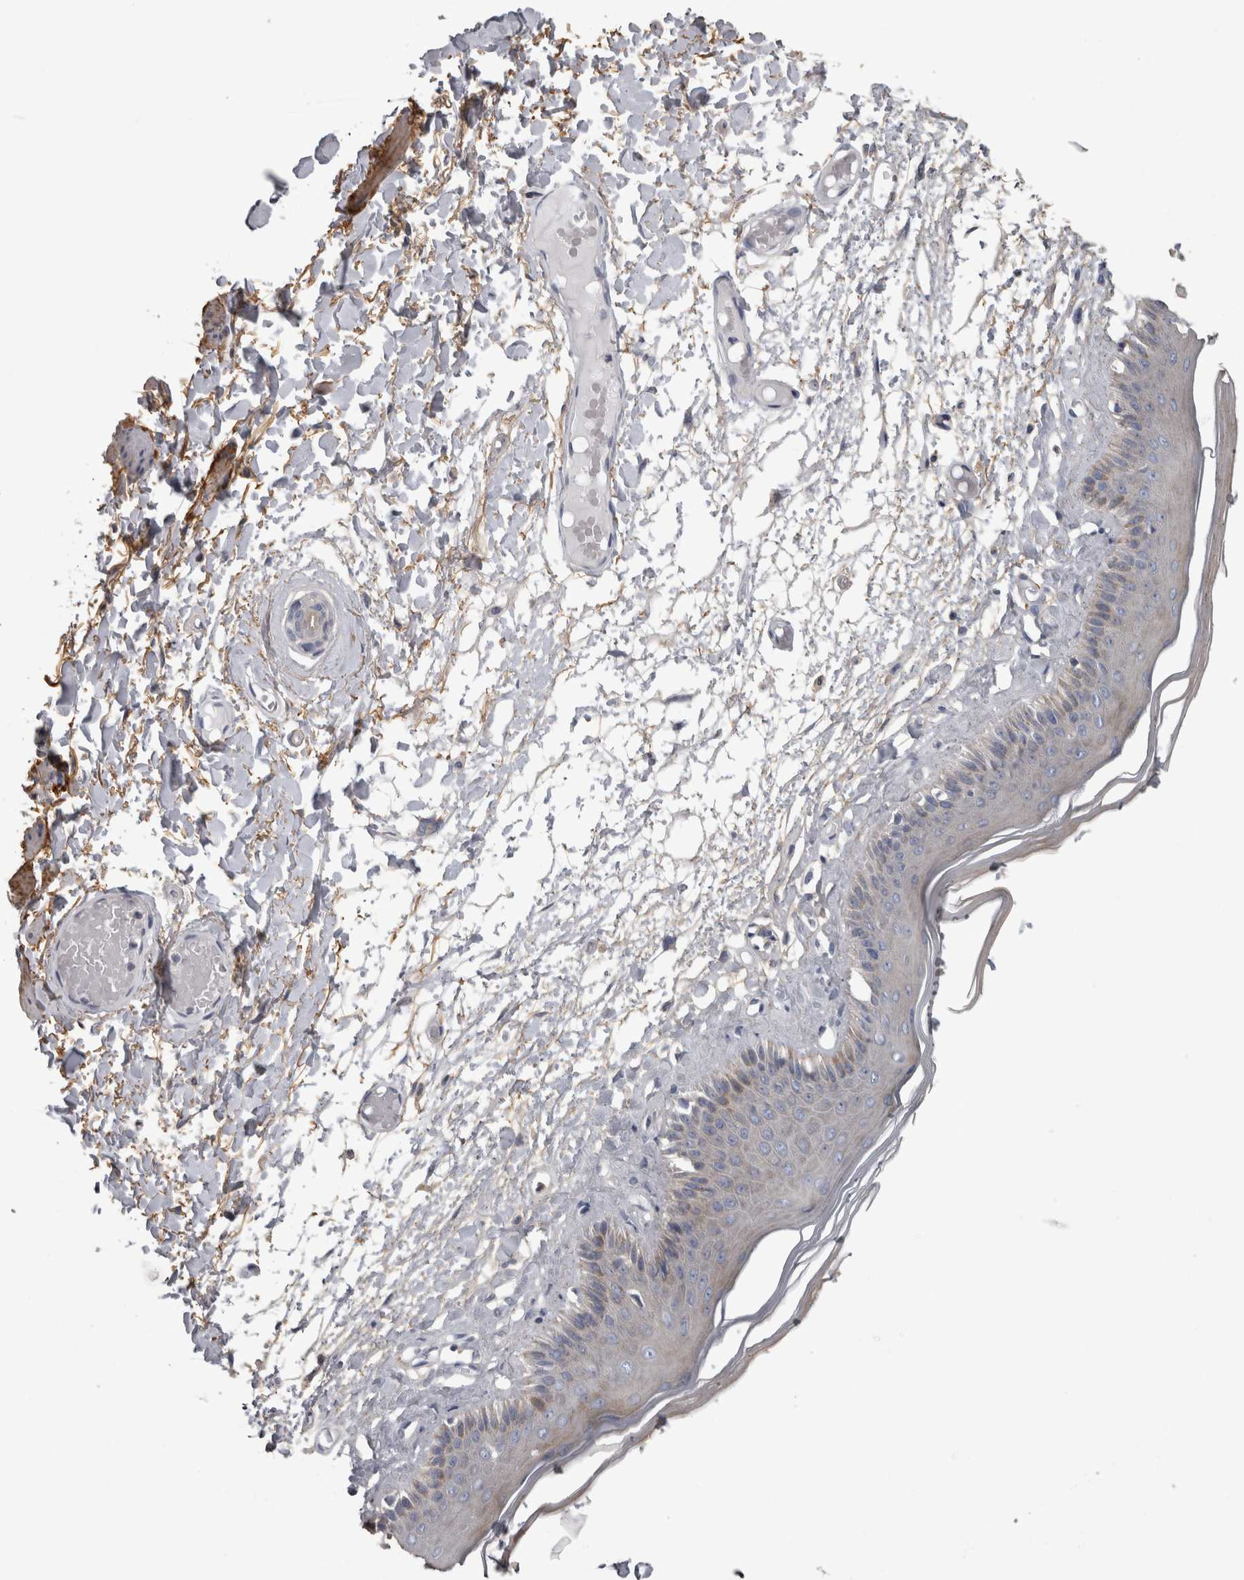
{"staining": {"intensity": "weak", "quantity": "<25%", "location": "cytoplasmic/membranous"}, "tissue": "skin", "cell_type": "Epidermal cells", "image_type": "normal", "snomed": [{"axis": "morphology", "description": "Normal tissue, NOS"}, {"axis": "topography", "description": "Vulva"}], "caption": "The IHC micrograph has no significant staining in epidermal cells of skin.", "gene": "EFEMP2", "patient": {"sex": "female", "age": 73}}